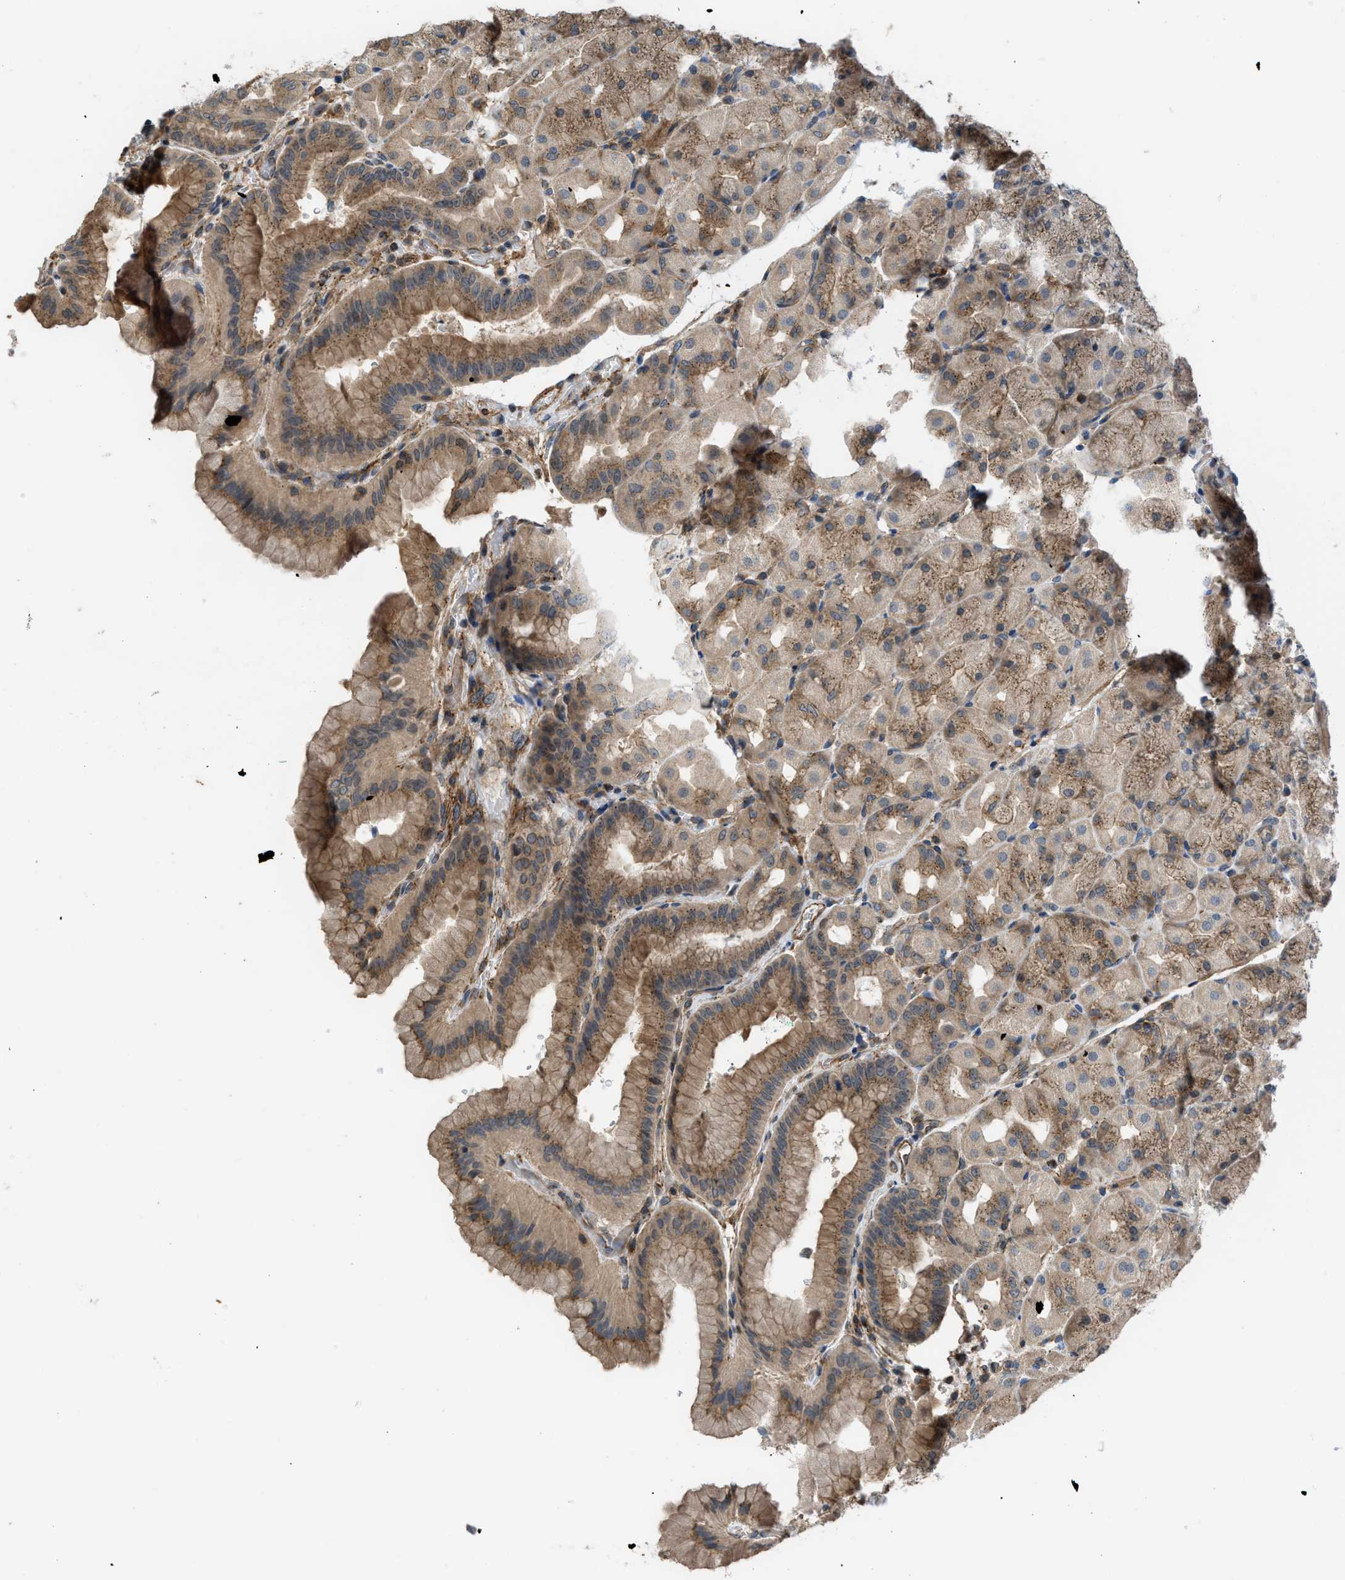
{"staining": {"intensity": "moderate", "quantity": ">75%", "location": "cytoplasmic/membranous"}, "tissue": "stomach", "cell_type": "Glandular cells", "image_type": "normal", "snomed": [{"axis": "morphology", "description": "Normal tissue, NOS"}, {"axis": "morphology", "description": "Carcinoid, malignant, NOS"}, {"axis": "topography", "description": "Stomach, upper"}], "caption": "Stomach stained with DAB (3,3'-diaminobenzidine) immunohistochemistry (IHC) exhibits medium levels of moderate cytoplasmic/membranous positivity in about >75% of glandular cells. (Stains: DAB in brown, nuclei in blue, Microscopy: brightfield microscopy at high magnification).", "gene": "GPATCH2L", "patient": {"sex": "male", "age": 39}}